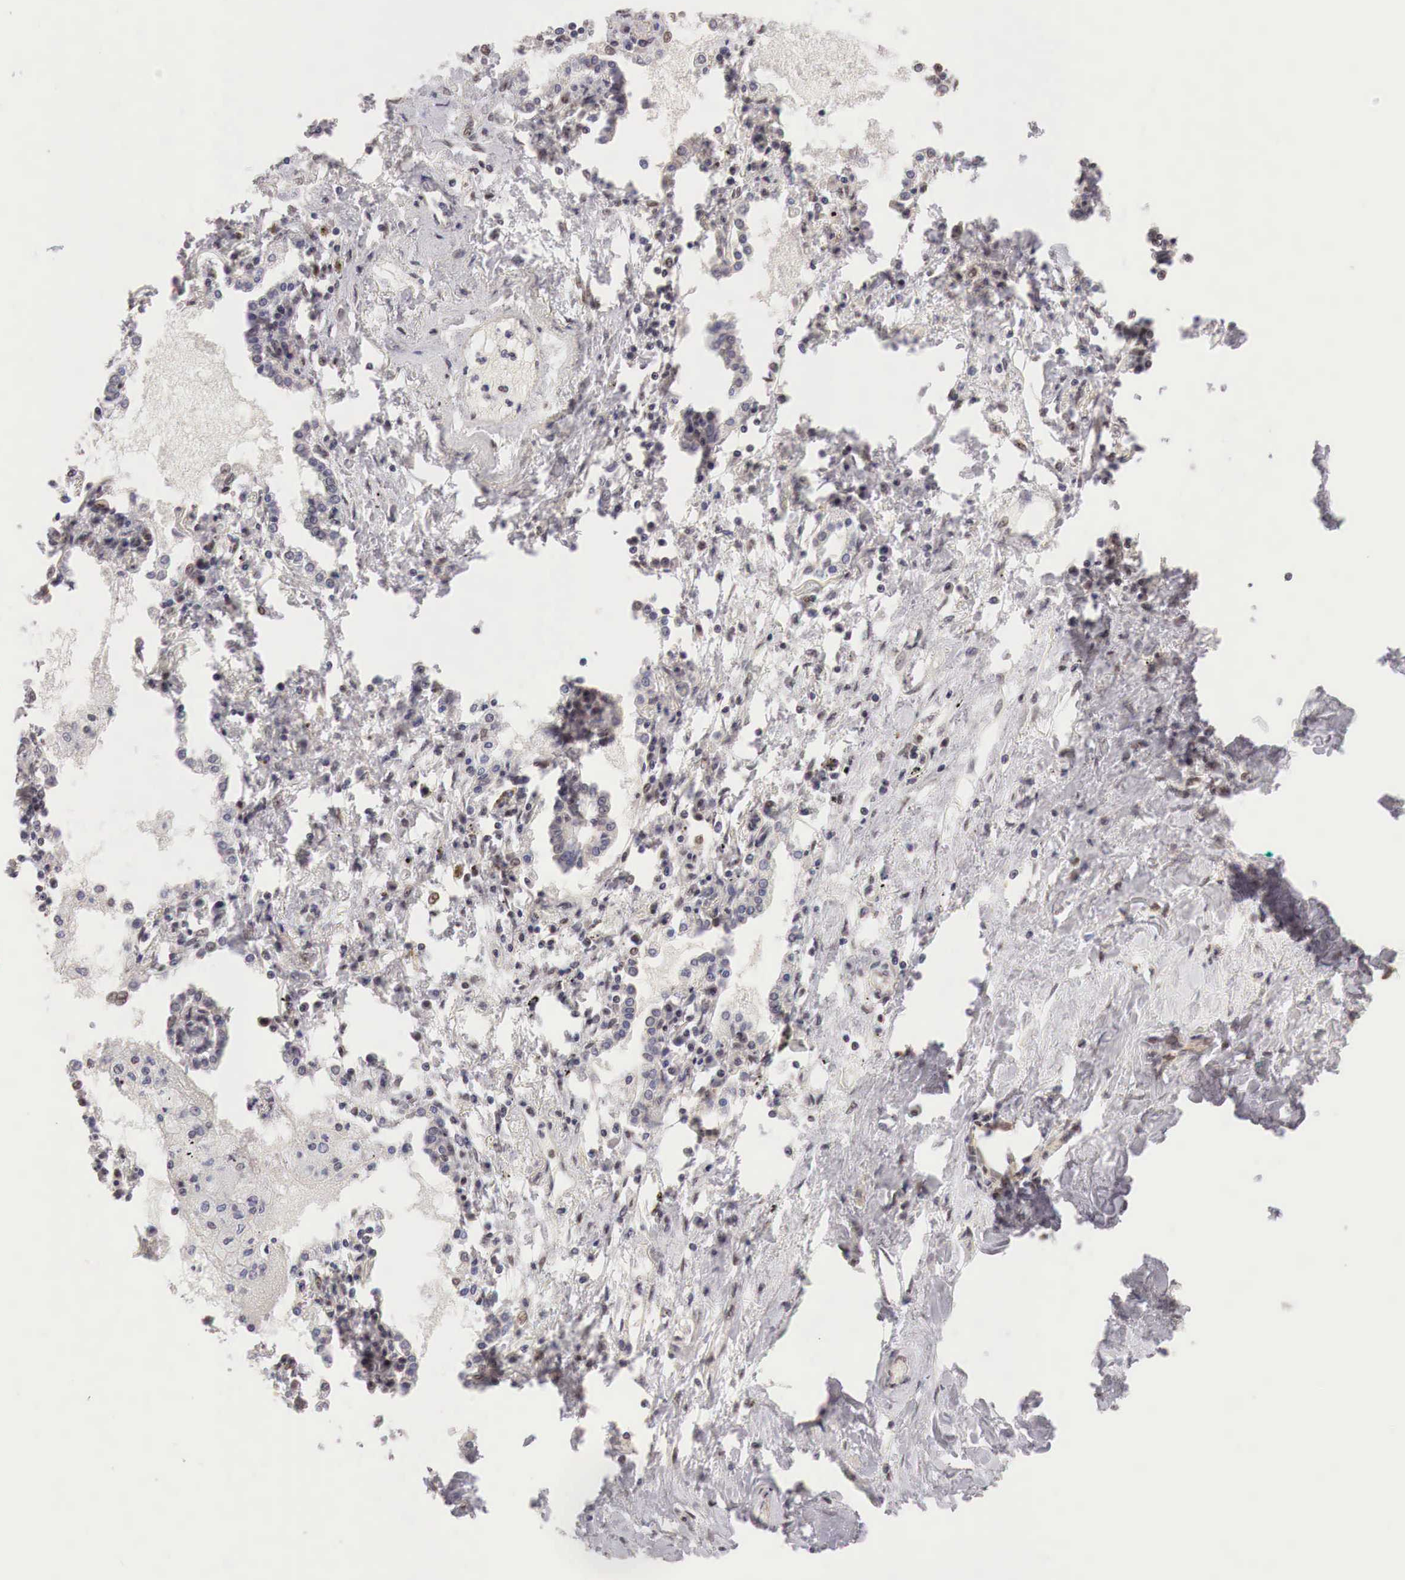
{"staining": {"intensity": "weak", "quantity": ">75%", "location": "cytoplasmic/membranous,nuclear"}, "tissue": "lung cancer", "cell_type": "Tumor cells", "image_type": "cancer", "snomed": [{"axis": "morphology", "description": "Adenocarcinoma, NOS"}, {"axis": "topography", "description": "Lung"}], "caption": "The image shows staining of lung cancer (adenocarcinoma), revealing weak cytoplasmic/membranous and nuclear protein positivity (brown color) within tumor cells.", "gene": "GPKOW", "patient": {"sex": "male", "age": 60}}